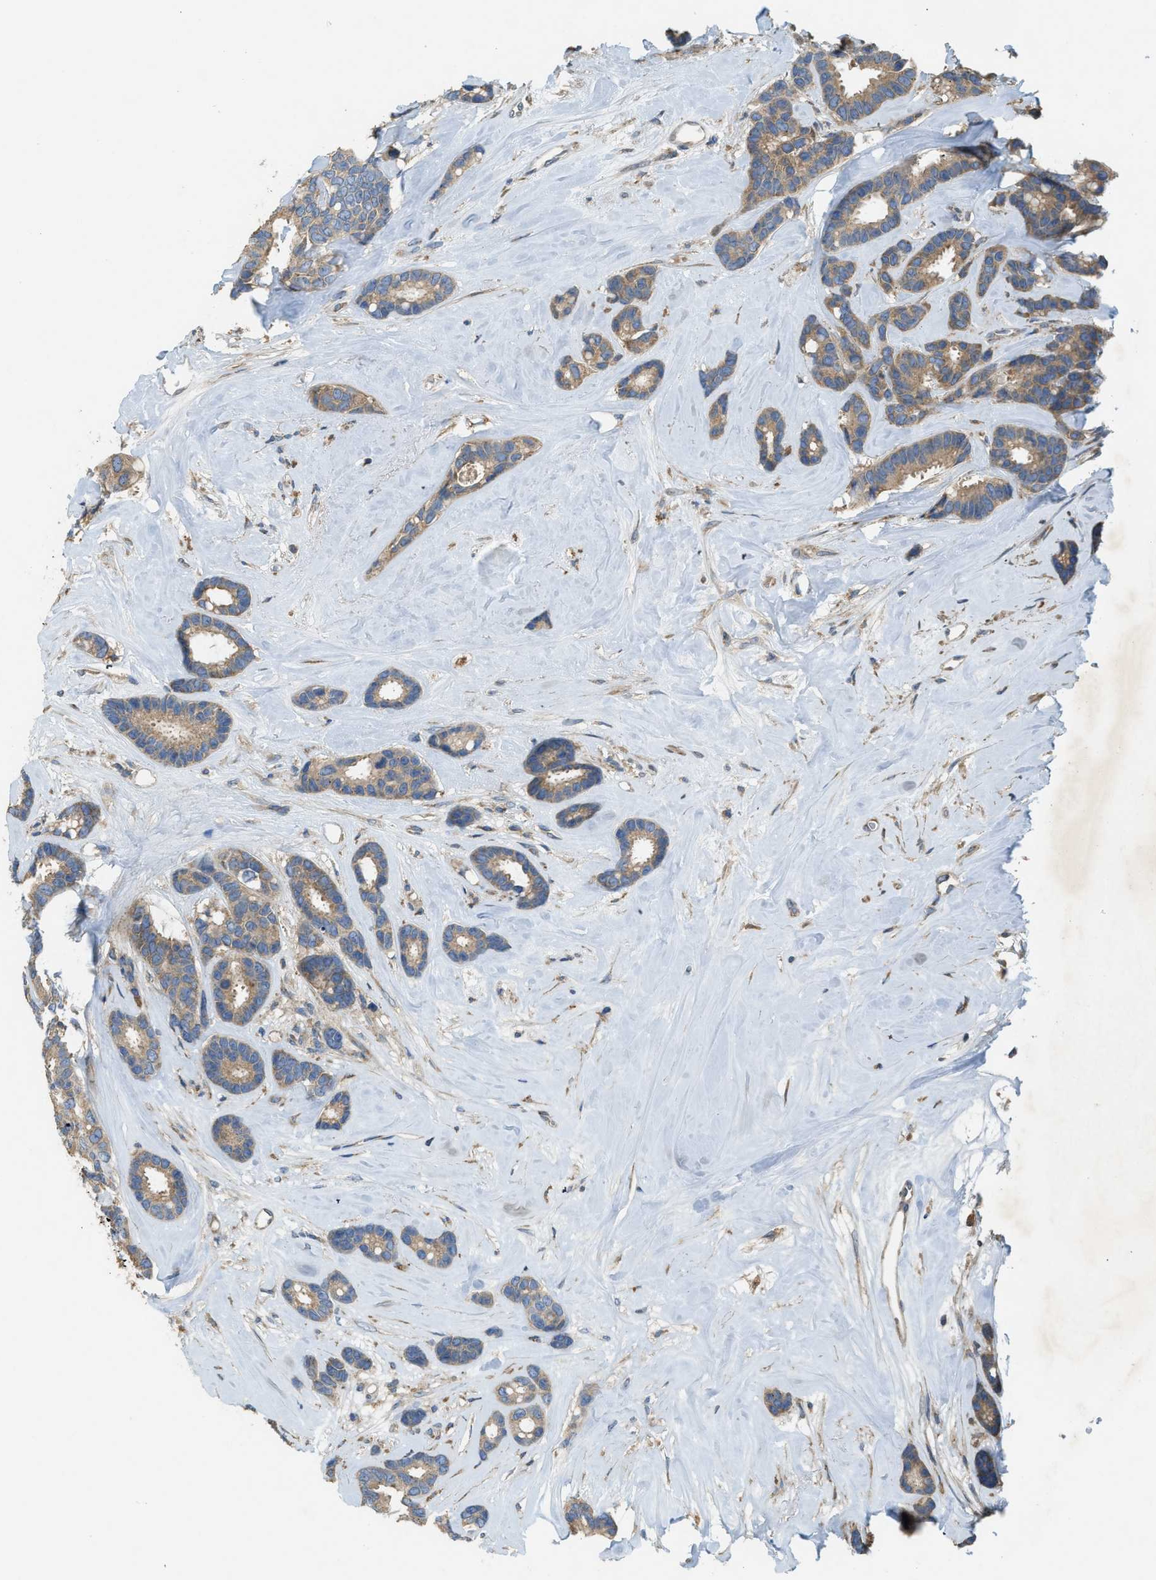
{"staining": {"intensity": "moderate", "quantity": ">75%", "location": "cytoplasmic/membranous"}, "tissue": "breast cancer", "cell_type": "Tumor cells", "image_type": "cancer", "snomed": [{"axis": "morphology", "description": "Duct carcinoma"}, {"axis": "topography", "description": "Breast"}], "caption": "Immunohistochemical staining of human infiltrating ductal carcinoma (breast) shows medium levels of moderate cytoplasmic/membranous protein staining in approximately >75% of tumor cells.", "gene": "TMEM68", "patient": {"sex": "female", "age": 87}}